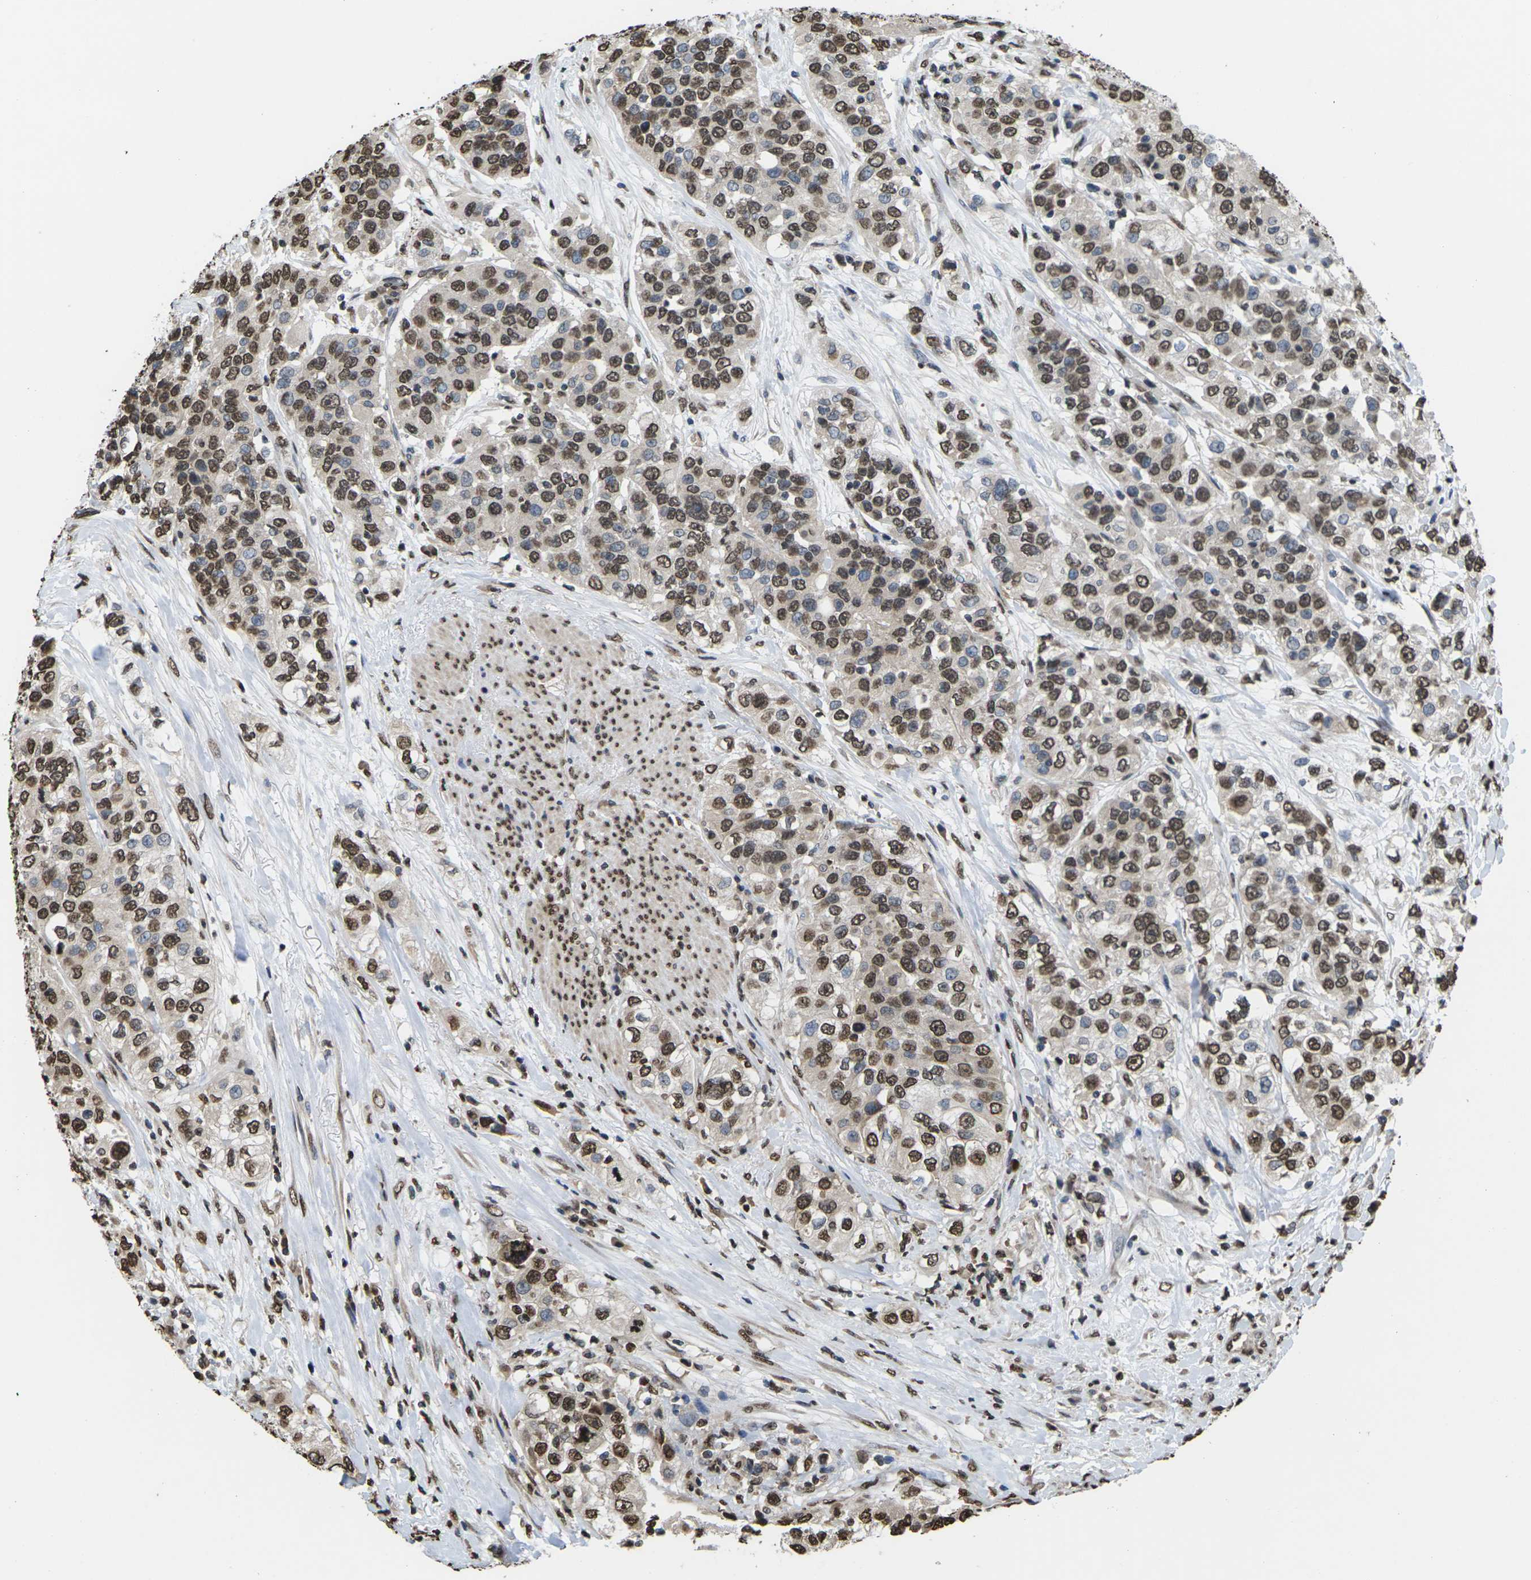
{"staining": {"intensity": "strong", "quantity": ">75%", "location": "nuclear"}, "tissue": "urothelial cancer", "cell_type": "Tumor cells", "image_type": "cancer", "snomed": [{"axis": "morphology", "description": "Urothelial carcinoma, High grade"}, {"axis": "topography", "description": "Urinary bladder"}], "caption": "DAB immunohistochemical staining of human urothelial carcinoma (high-grade) demonstrates strong nuclear protein expression in approximately >75% of tumor cells. Nuclei are stained in blue.", "gene": "EMSY", "patient": {"sex": "female", "age": 80}}